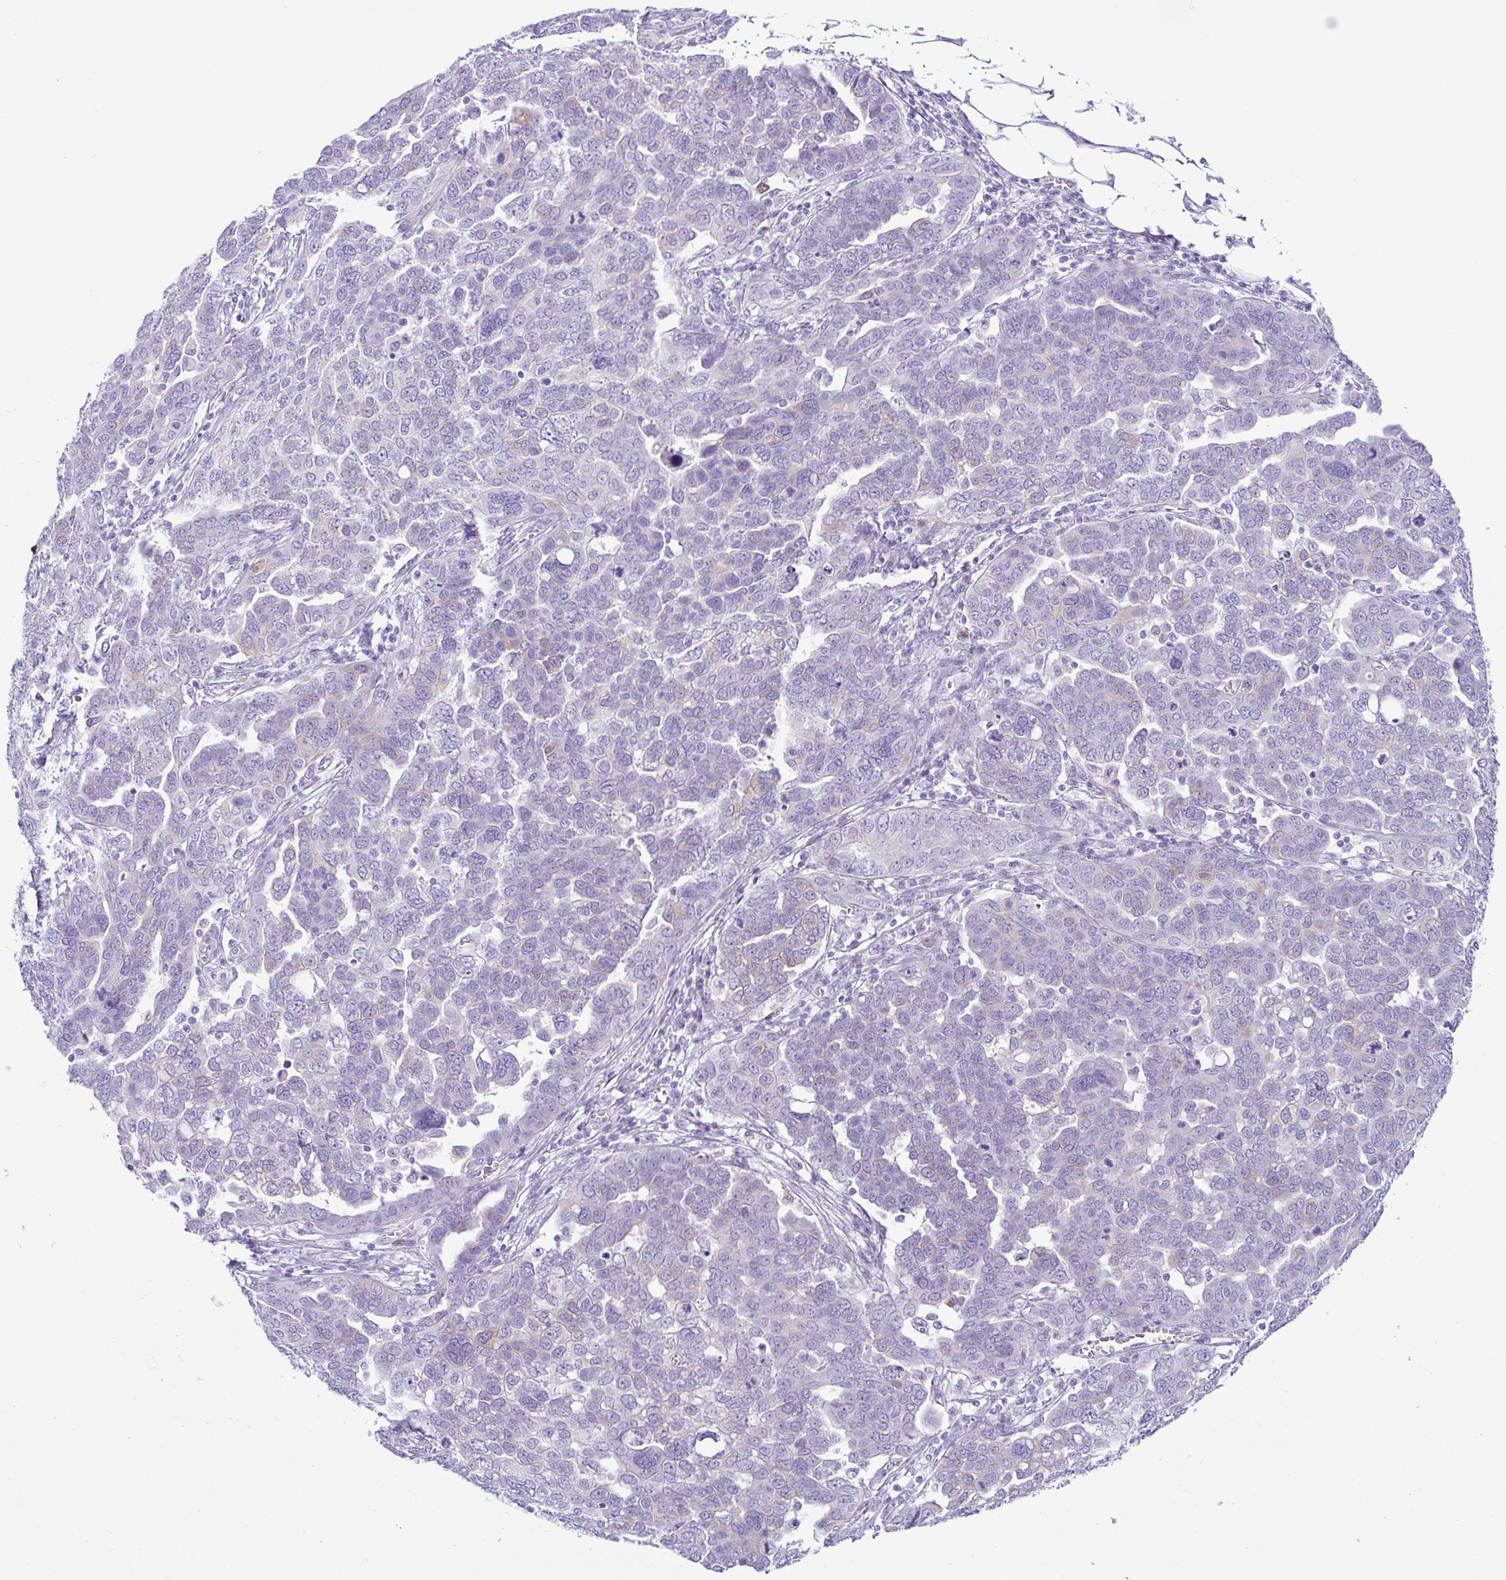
{"staining": {"intensity": "negative", "quantity": "none", "location": "none"}, "tissue": "ovarian cancer", "cell_type": "Tumor cells", "image_type": "cancer", "snomed": [{"axis": "morphology", "description": "Cystadenocarcinoma, serous, NOS"}, {"axis": "topography", "description": "Ovary"}], "caption": "High magnification brightfield microscopy of ovarian serous cystadenocarcinoma stained with DAB (3,3'-diaminobenzidine) (brown) and counterstained with hematoxylin (blue): tumor cells show no significant expression.", "gene": "RRM2", "patient": {"sex": "female", "age": 59}}